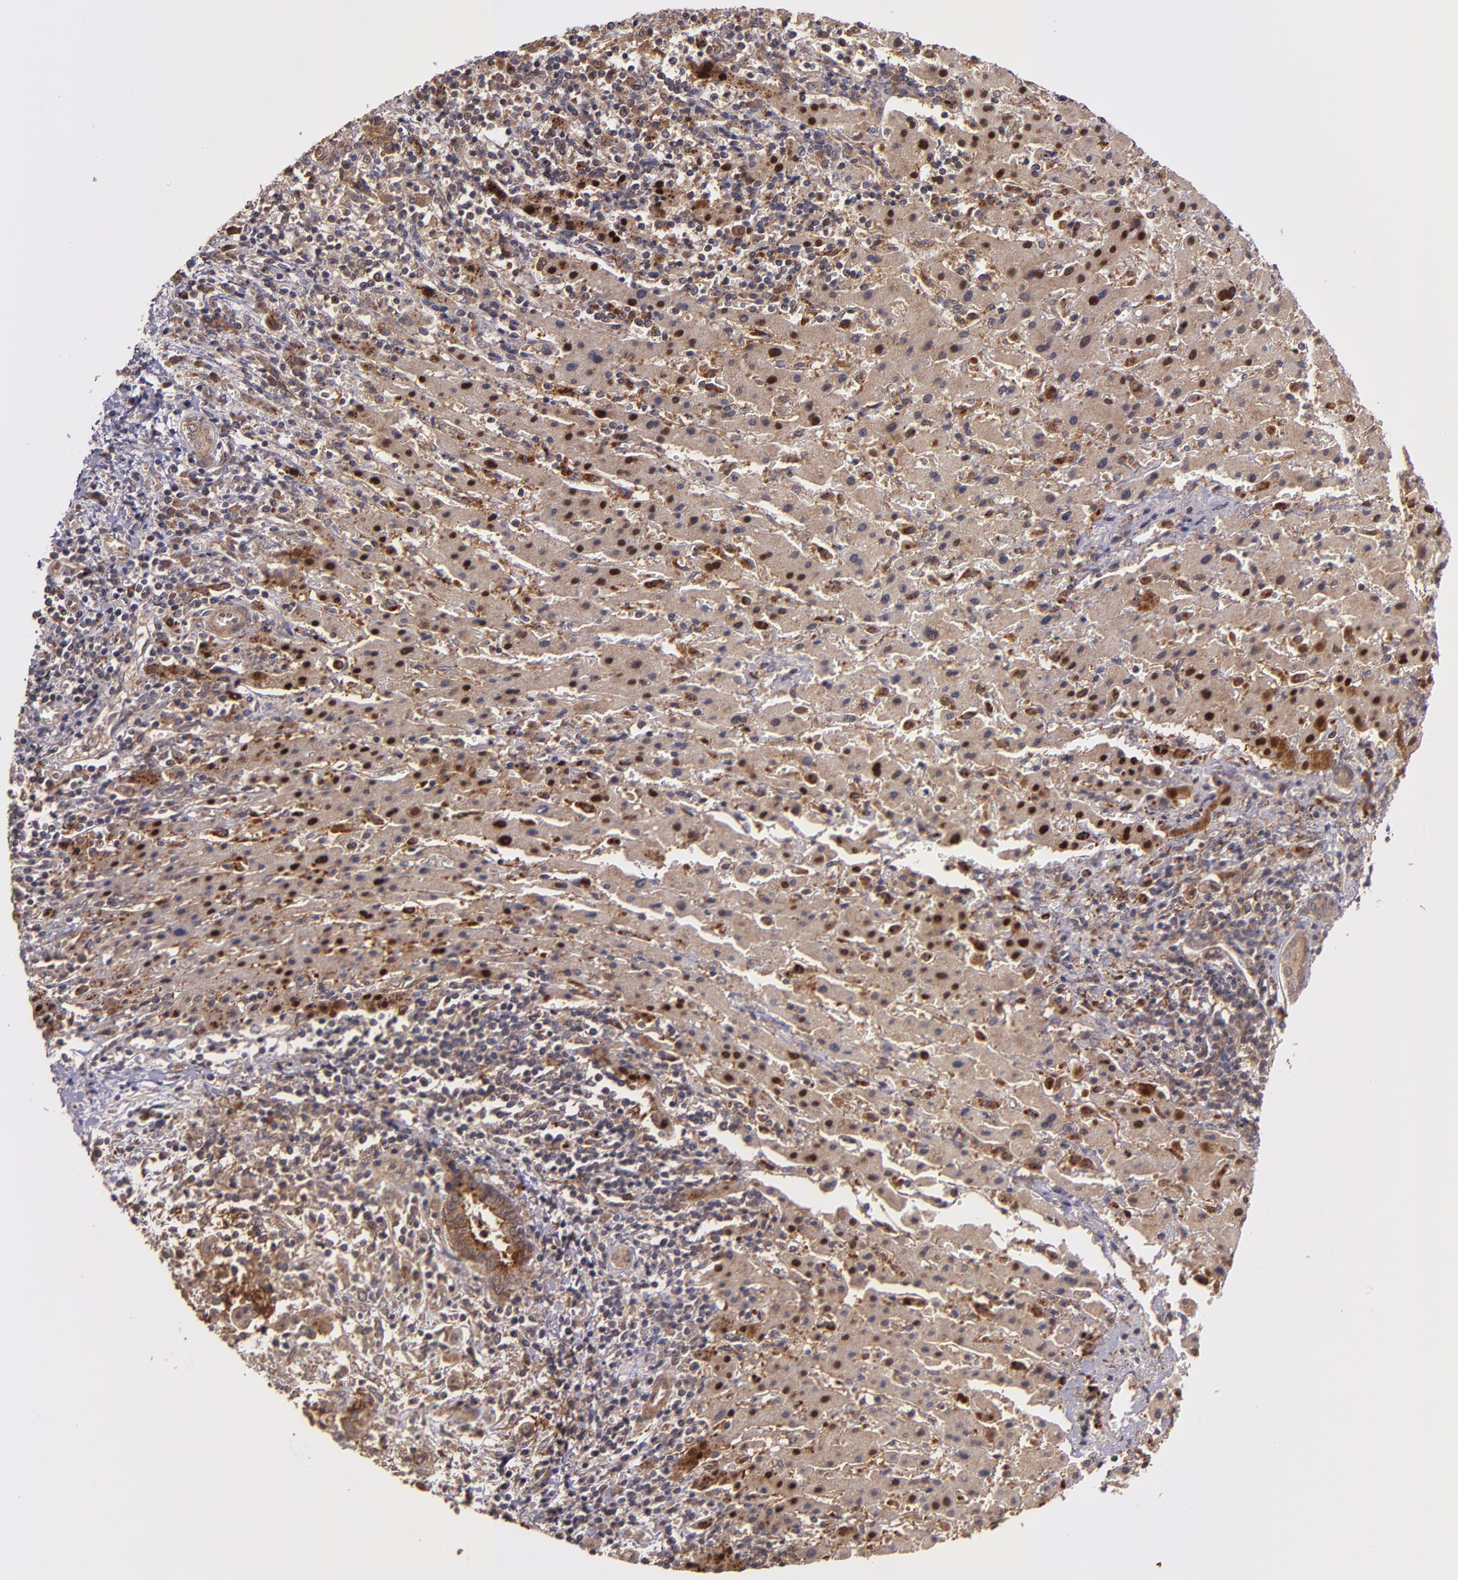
{"staining": {"intensity": "moderate", "quantity": ">75%", "location": "cytoplasmic/membranous"}, "tissue": "liver cancer", "cell_type": "Tumor cells", "image_type": "cancer", "snomed": [{"axis": "morphology", "description": "Cholangiocarcinoma"}, {"axis": "topography", "description": "Liver"}], "caption": "Moderate cytoplasmic/membranous protein staining is seen in about >75% of tumor cells in liver cancer (cholangiocarcinoma).", "gene": "FTSJ1", "patient": {"sex": "male", "age": 57}}